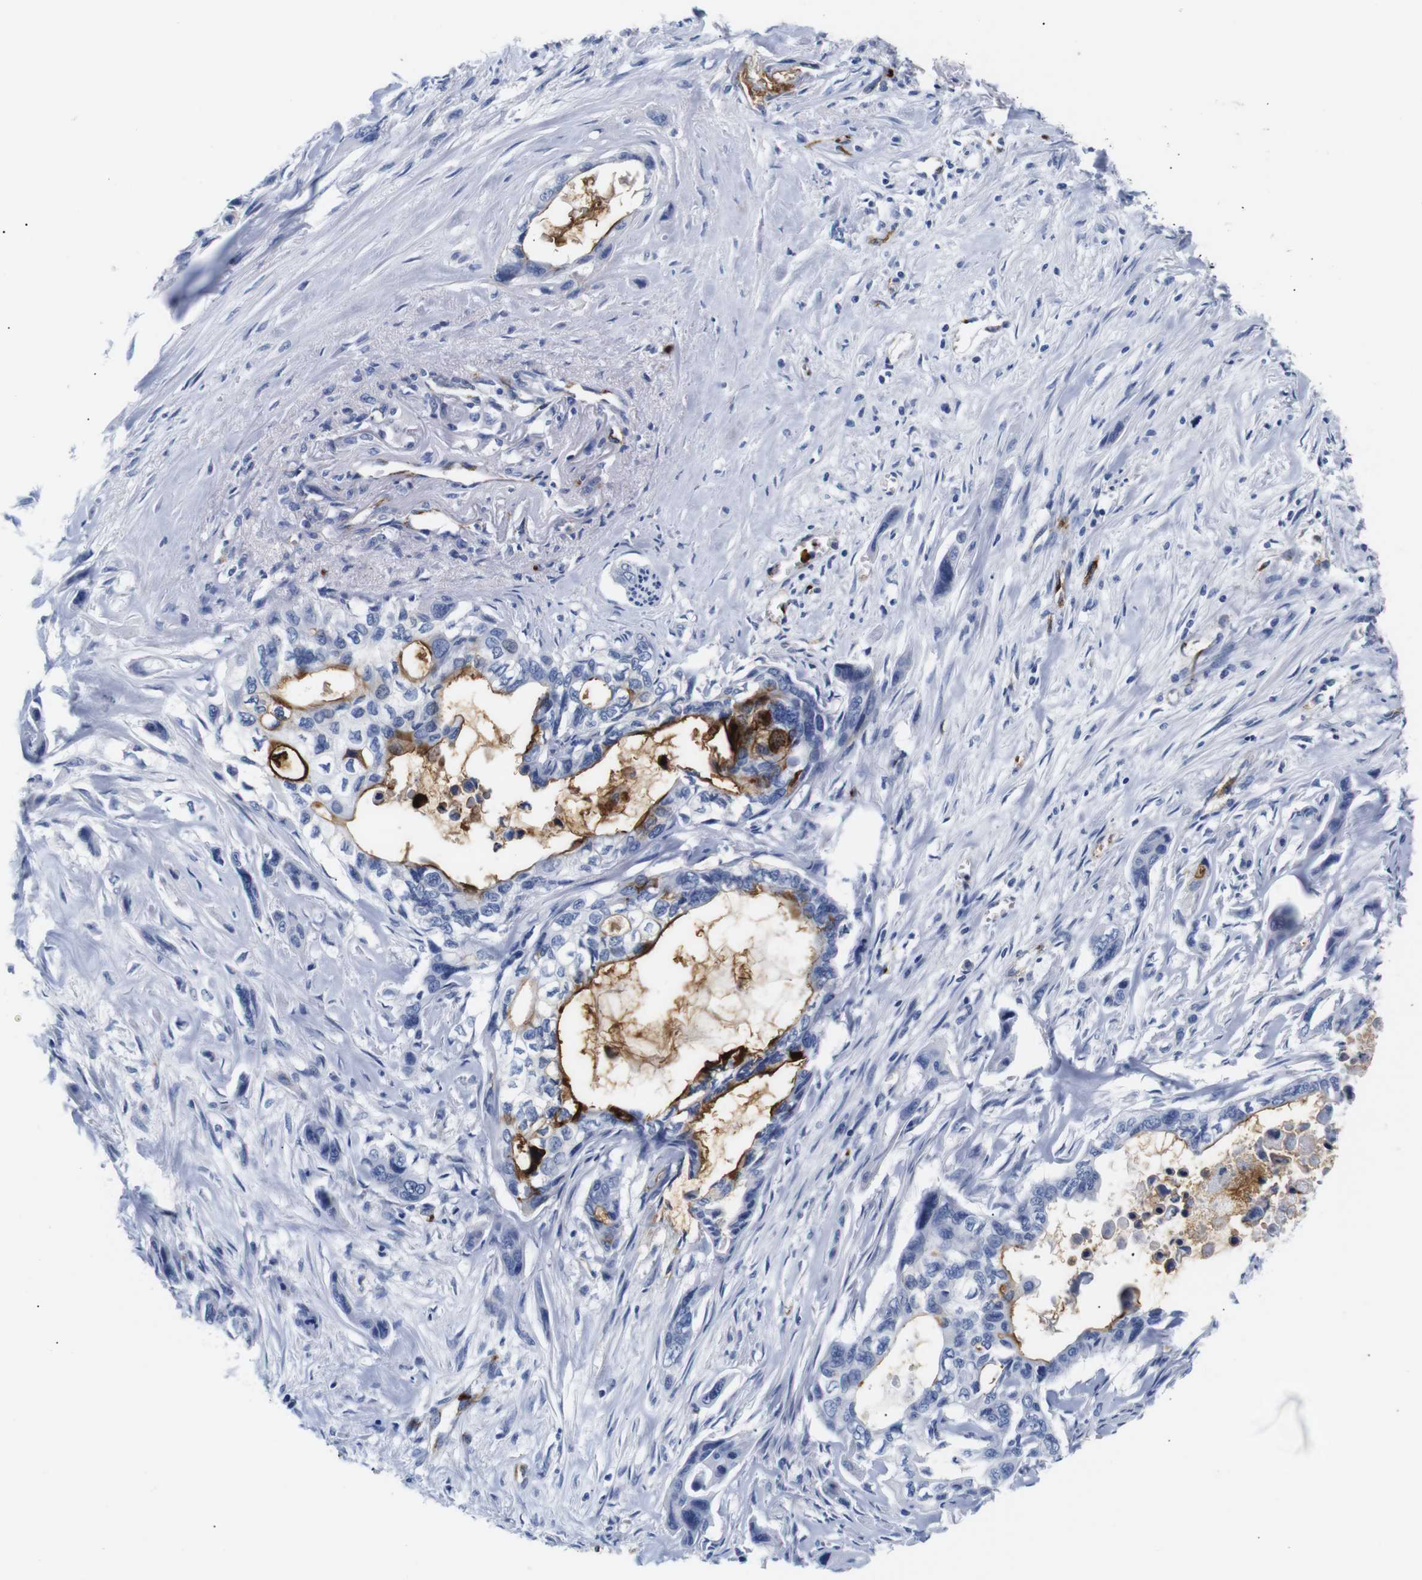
{"staining": {"intensity": "moderate", "quantity": "<25%", "location": "cytoplasmic/membranous"}, "tissue": "pancreatic cancer", "cell_type": "Tumor cells", "image_type": "cancer", "snomed": [{"axis": "morphology", "description": "Adenocarcinoma, NOS"}, {"axis": "topography", "description": "Pancreas"}], "caption": "Protein expression by immunohistochemistry exhibits moderate cytoplasmic/membranous expression in about <25% of tumor cells in adenocarcinoma (pancreatic). (Stains: DAB in brown, nuclei in blue, Microscopy: brightfield microscopy at high magnification).", "gene": "MUC4", "patient": {"sex": "male", "age": 73}}